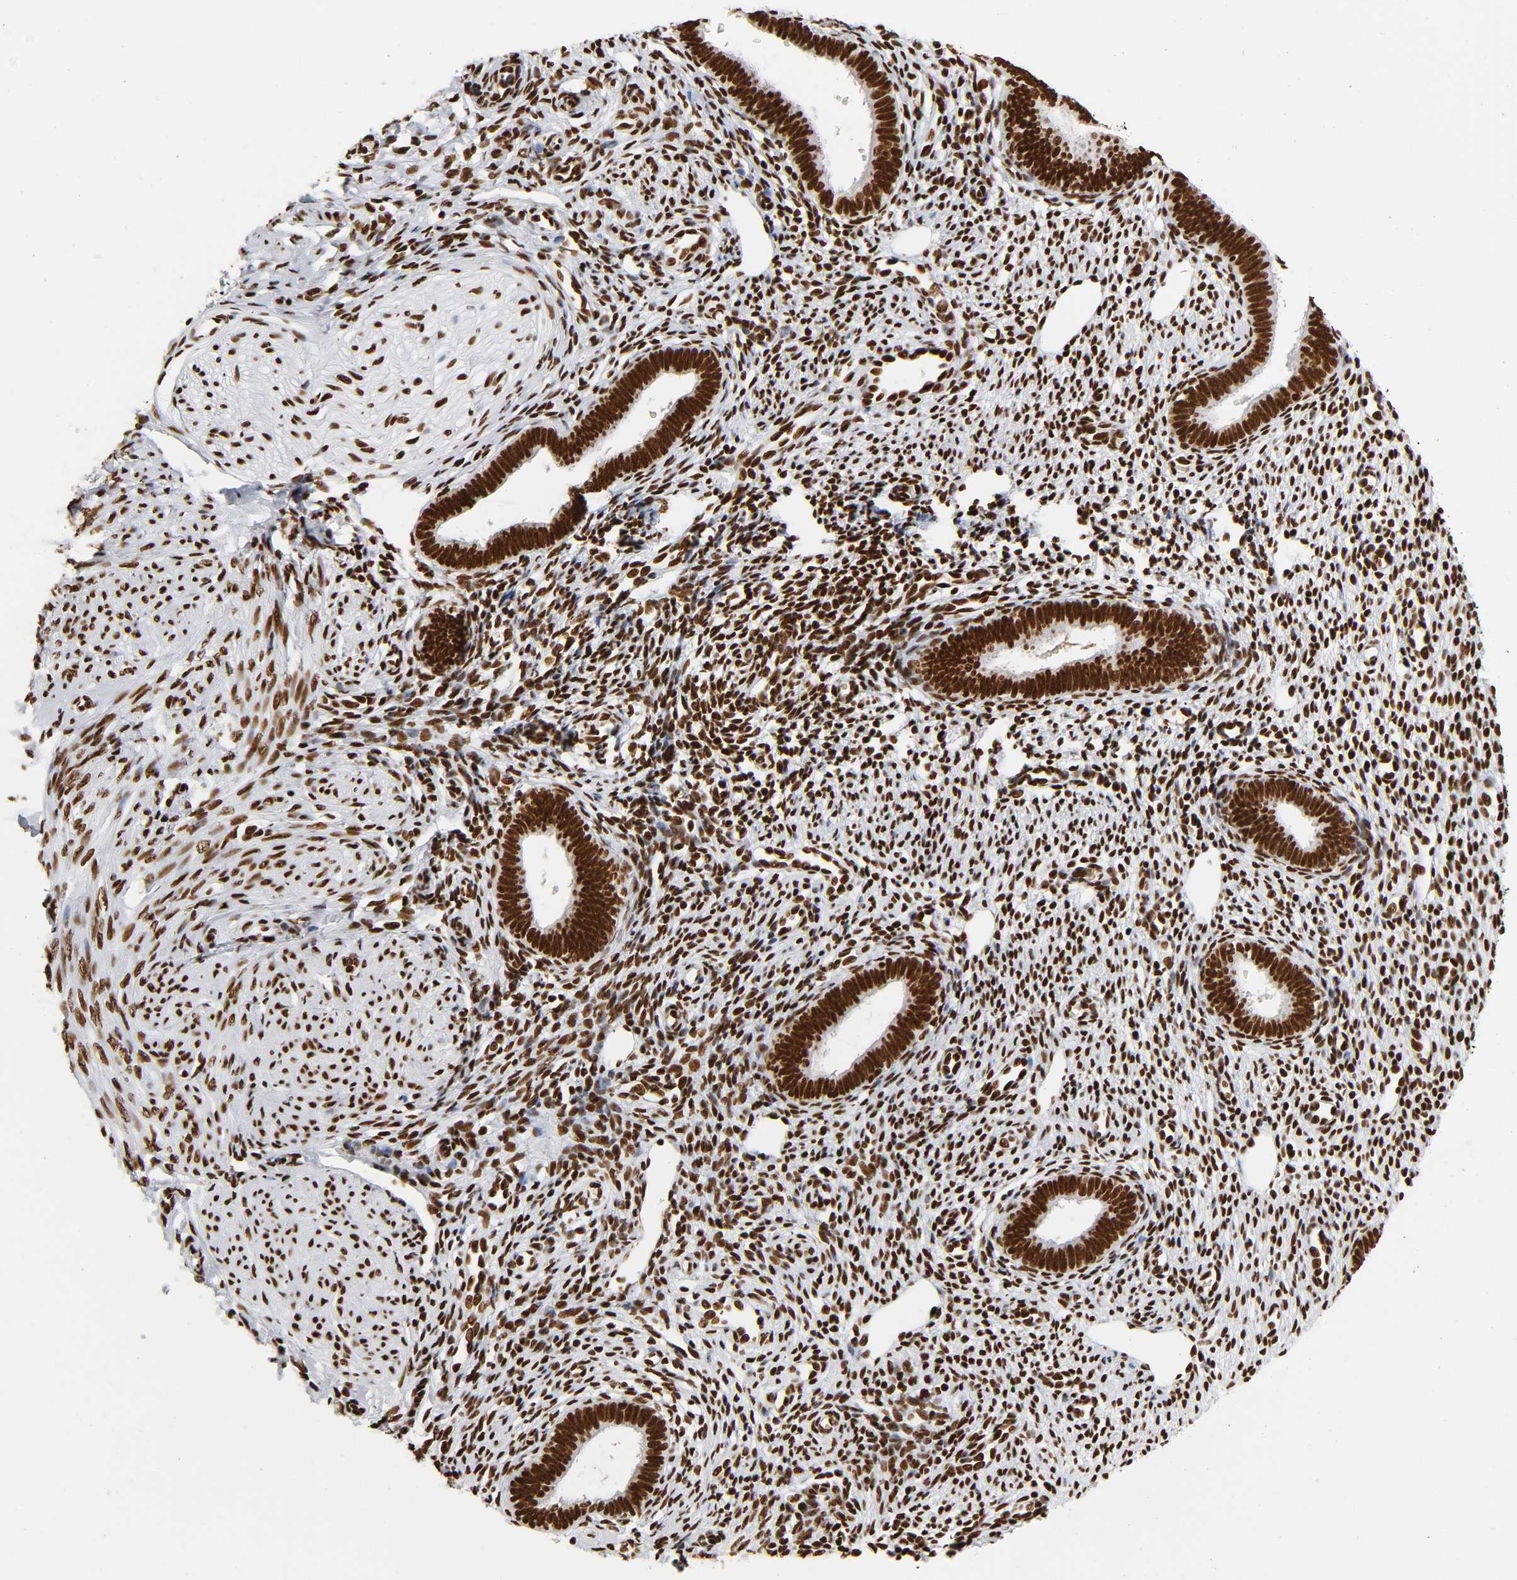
{"staining": {"intensity": "strong", "quantity": ">75%", "location": "nuclear"}, "tissue": "endometrium", "cell_type": "Cells in endometrial stroma", "image_type": "normal", "snomed": [{"axis": "morphology", "description": "Normal tissue, NOS"}, {"axis": "topography", "description": "Endometrium"}], "caption": "A photomicrograph showing strong nuclear expression in approximately >75% of cells in endometrial stroma in unremarkable endometrium, as visualized by brown immunohistochemical staining.", "gene": "XRCC6", "patient": {"sex": "female", "age": 27}}